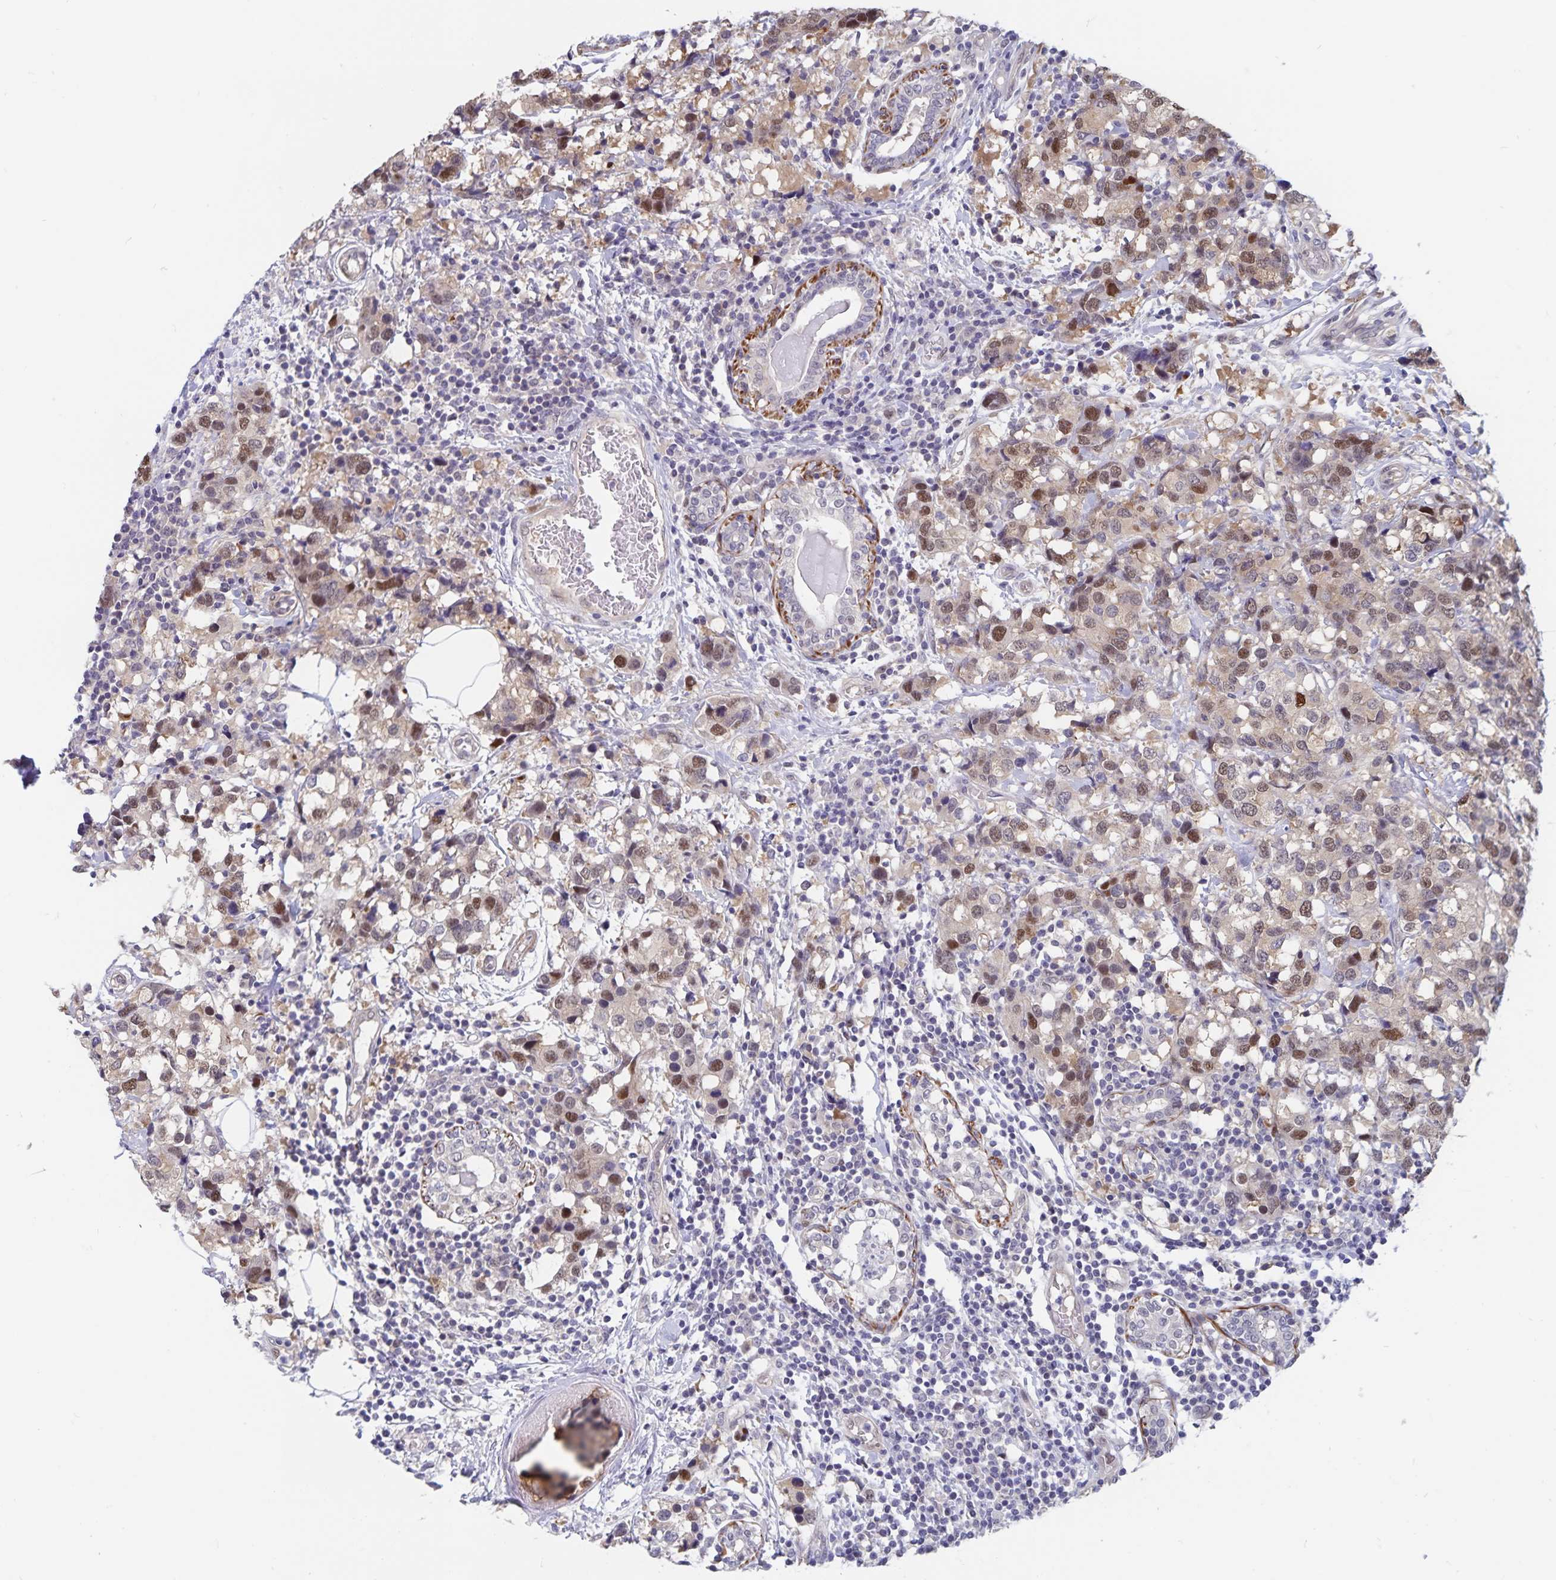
{"staining": {"intensity": "moderate", "quantity": "25%-75%", "location": "cytoplasmic/membranous,nuclear"}, "tissue": "breast cancer", "cell_type": "Tumor cells", "image_type": "cancer", "snomed": [{"axis": "morphology", "description": "Lobular carcinoma"}, {"axis": "topography", "description": "Breast"}], "caption": "Tumor cells reveal medium levels of moderate cytoplasmic/membranous and nuclear expression in approximately 25%-75% of cells in human breast cancer (lobular carcinoma). The staining was performed using DAB, with brown indicating positive protein expression. Nuclei are stained blue with hematoxylin.", "gene": "BAG6", "patient": {"sex": "female", "age": 59}}